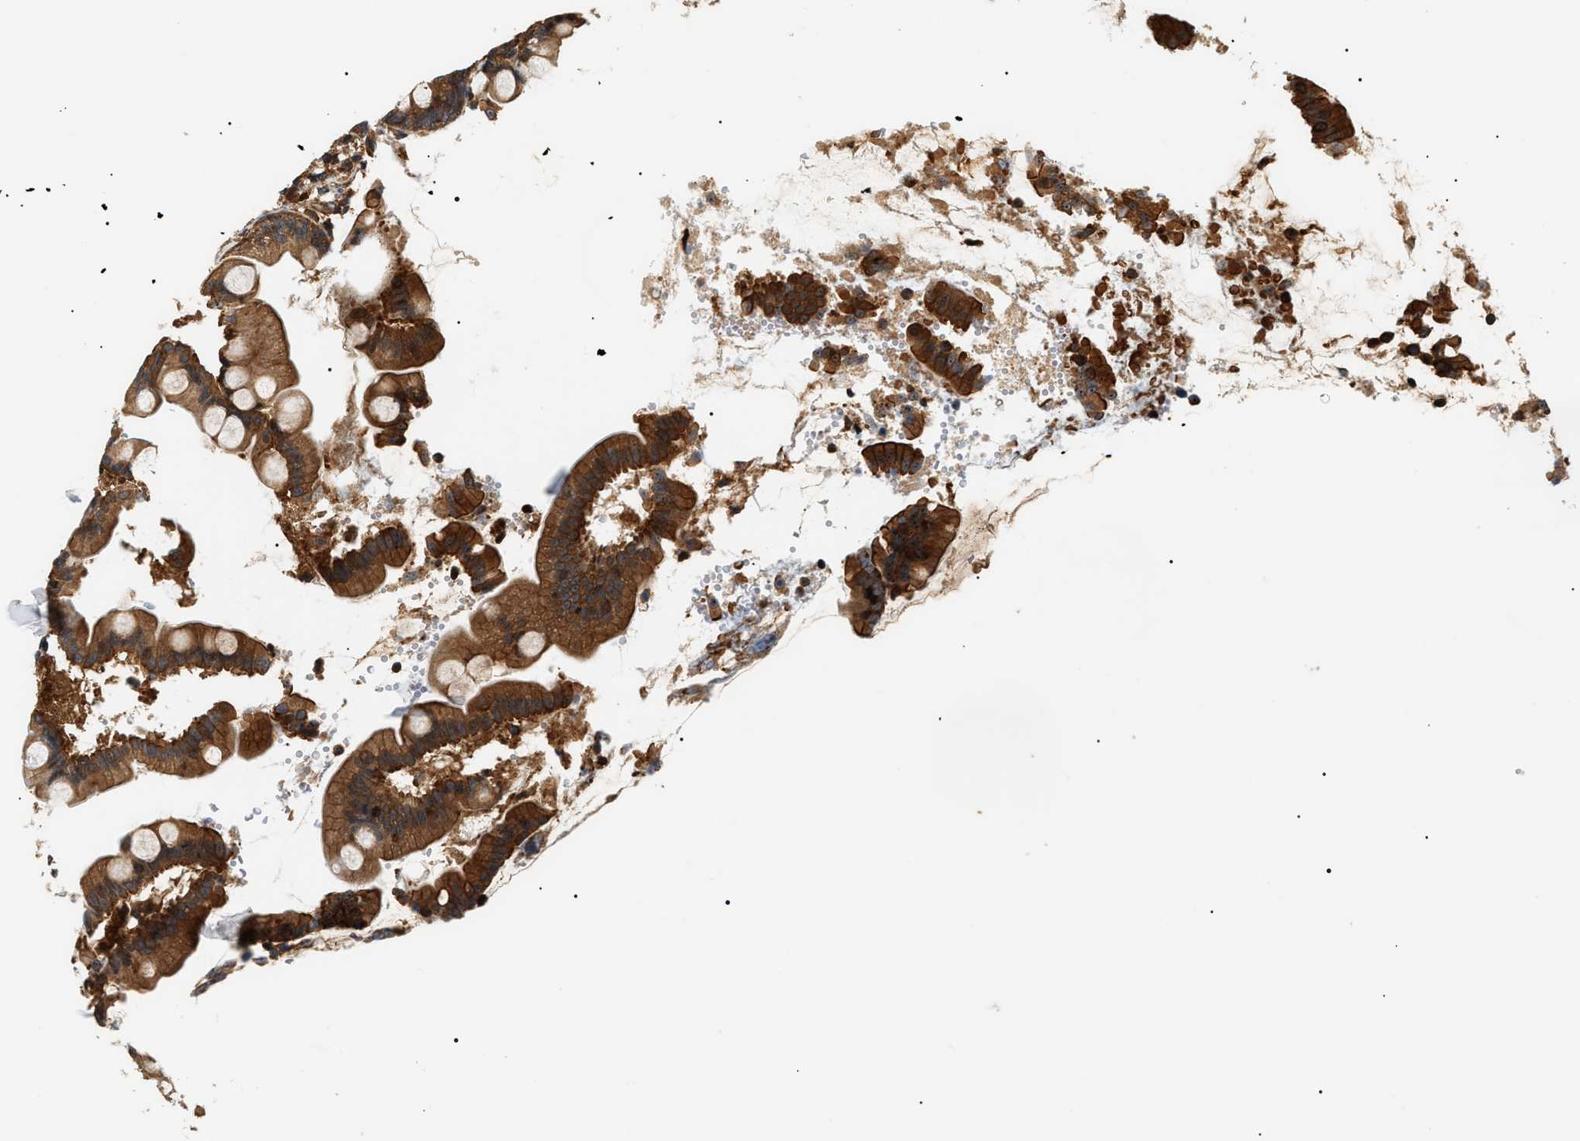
{"staining": {"intensity": "strong", "quantity": ">75%", "location": "cytoplasmic/membranous"}, "tissue": "small intestine", "cell_type": "Glandular cells", "image_type": "normal", "snomed": [{"axis": "morphology", "description": "Normal tissue, NOS"}, {"axis": "topography", "description": "Small intestine"}], "caption": "This is a photomicrograph of IHC staining of normal small intestine, which shows strong expression in the cytoplasmic/membranous of glandular cells.", "gene": "SH3GLB2", "patient": {"sex": "female", "age": 56}}